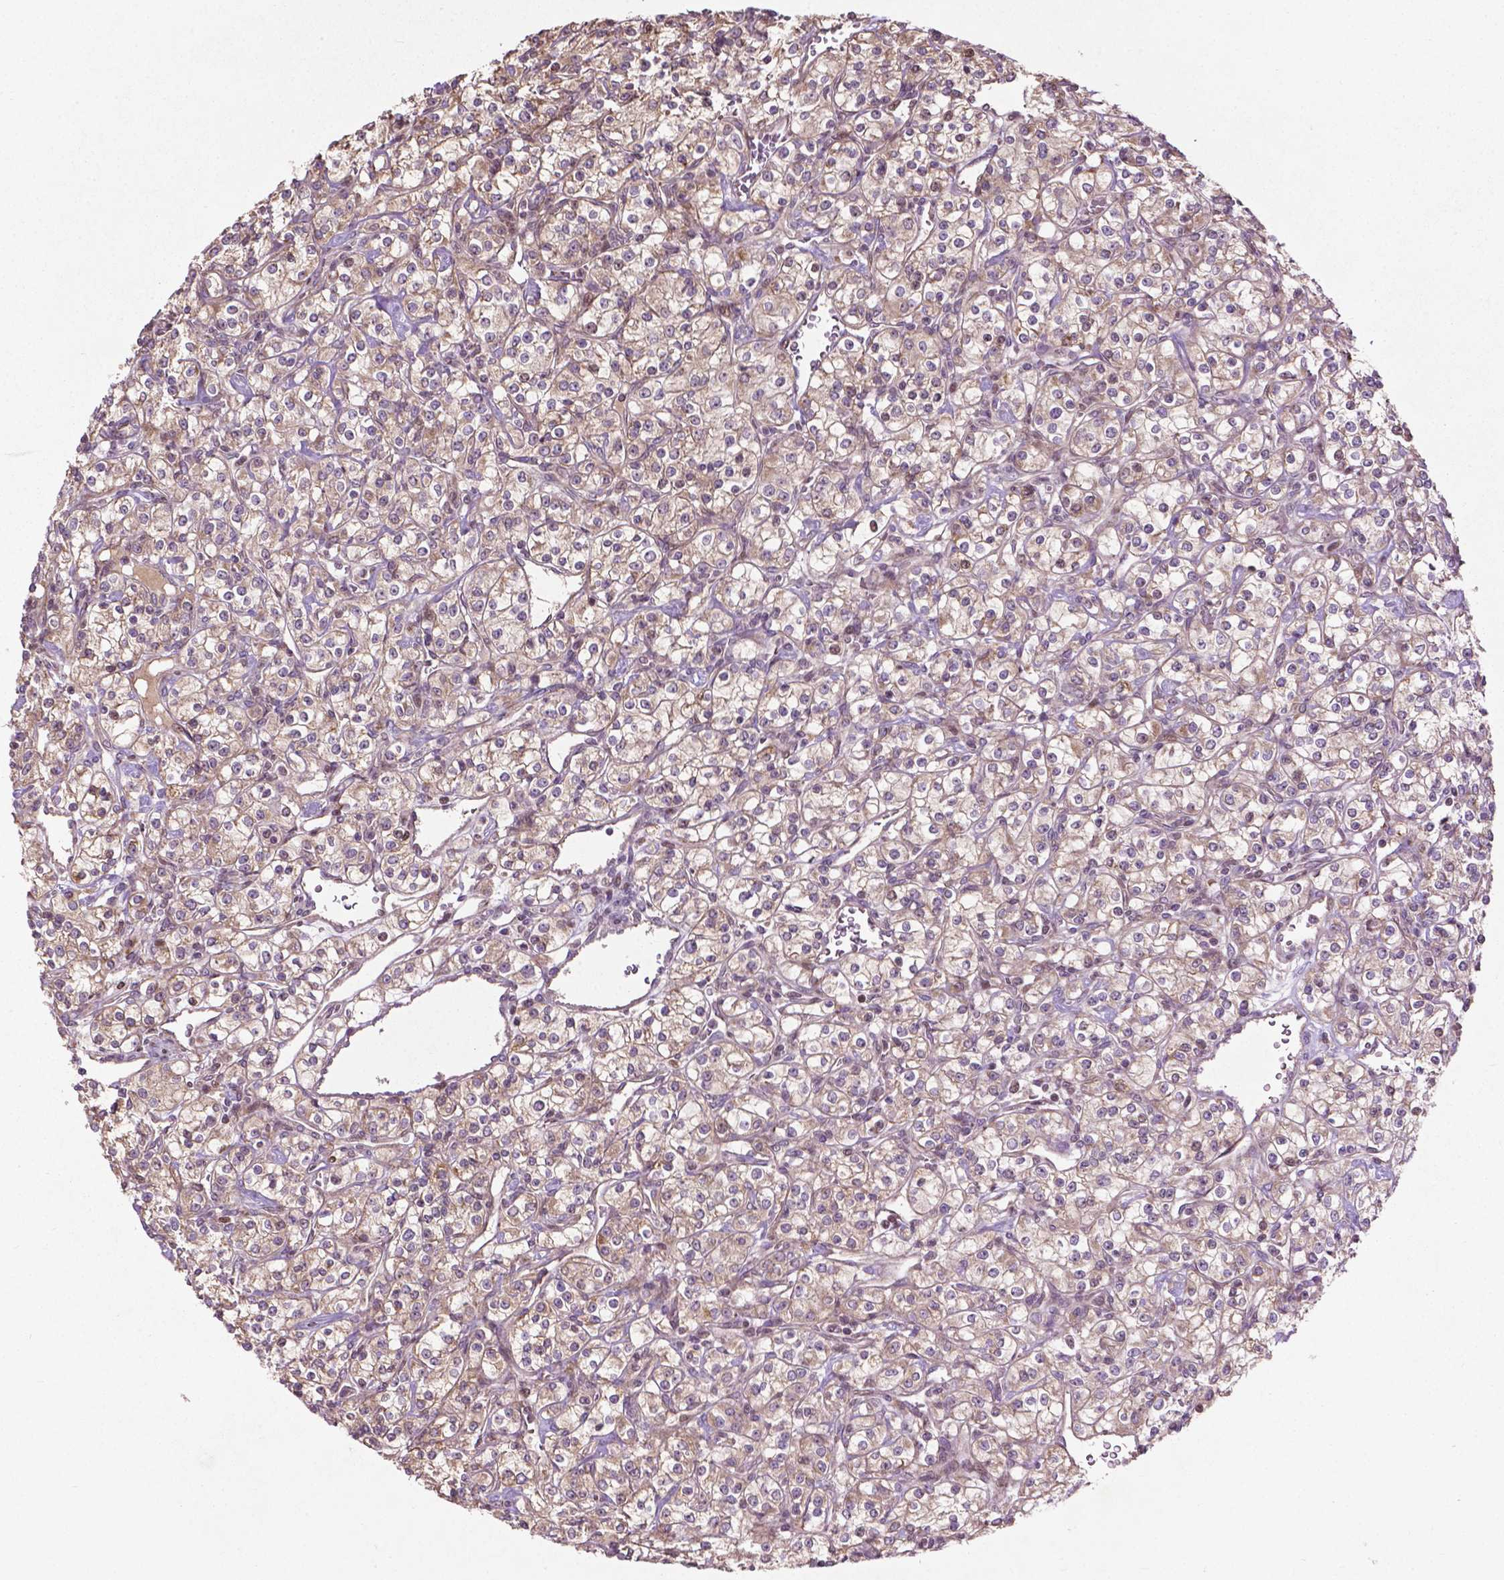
{"staining": {"intensity": "moderate", "quantity": "25%-75%", "location": "cytoplasmic/membranous"}, "tissue": "renal cancer", "cell_type": "Tumor cells", "image_type": "cancer", "snomed": [{"axis": "morphology", "description": "Adenocarcinoma, NOS"}, {"axis": "topography", "description": "Kidney"}], "caption": "Human renal cancer (adenocarcinoma) stained for a protein (brown) reveals moderate cytoplasmic/membranous positive staining in approximately 25%-75% of tumor cells.", "gene": "B3GALNT2", "patient": {"sex": "male", "age": 77}}